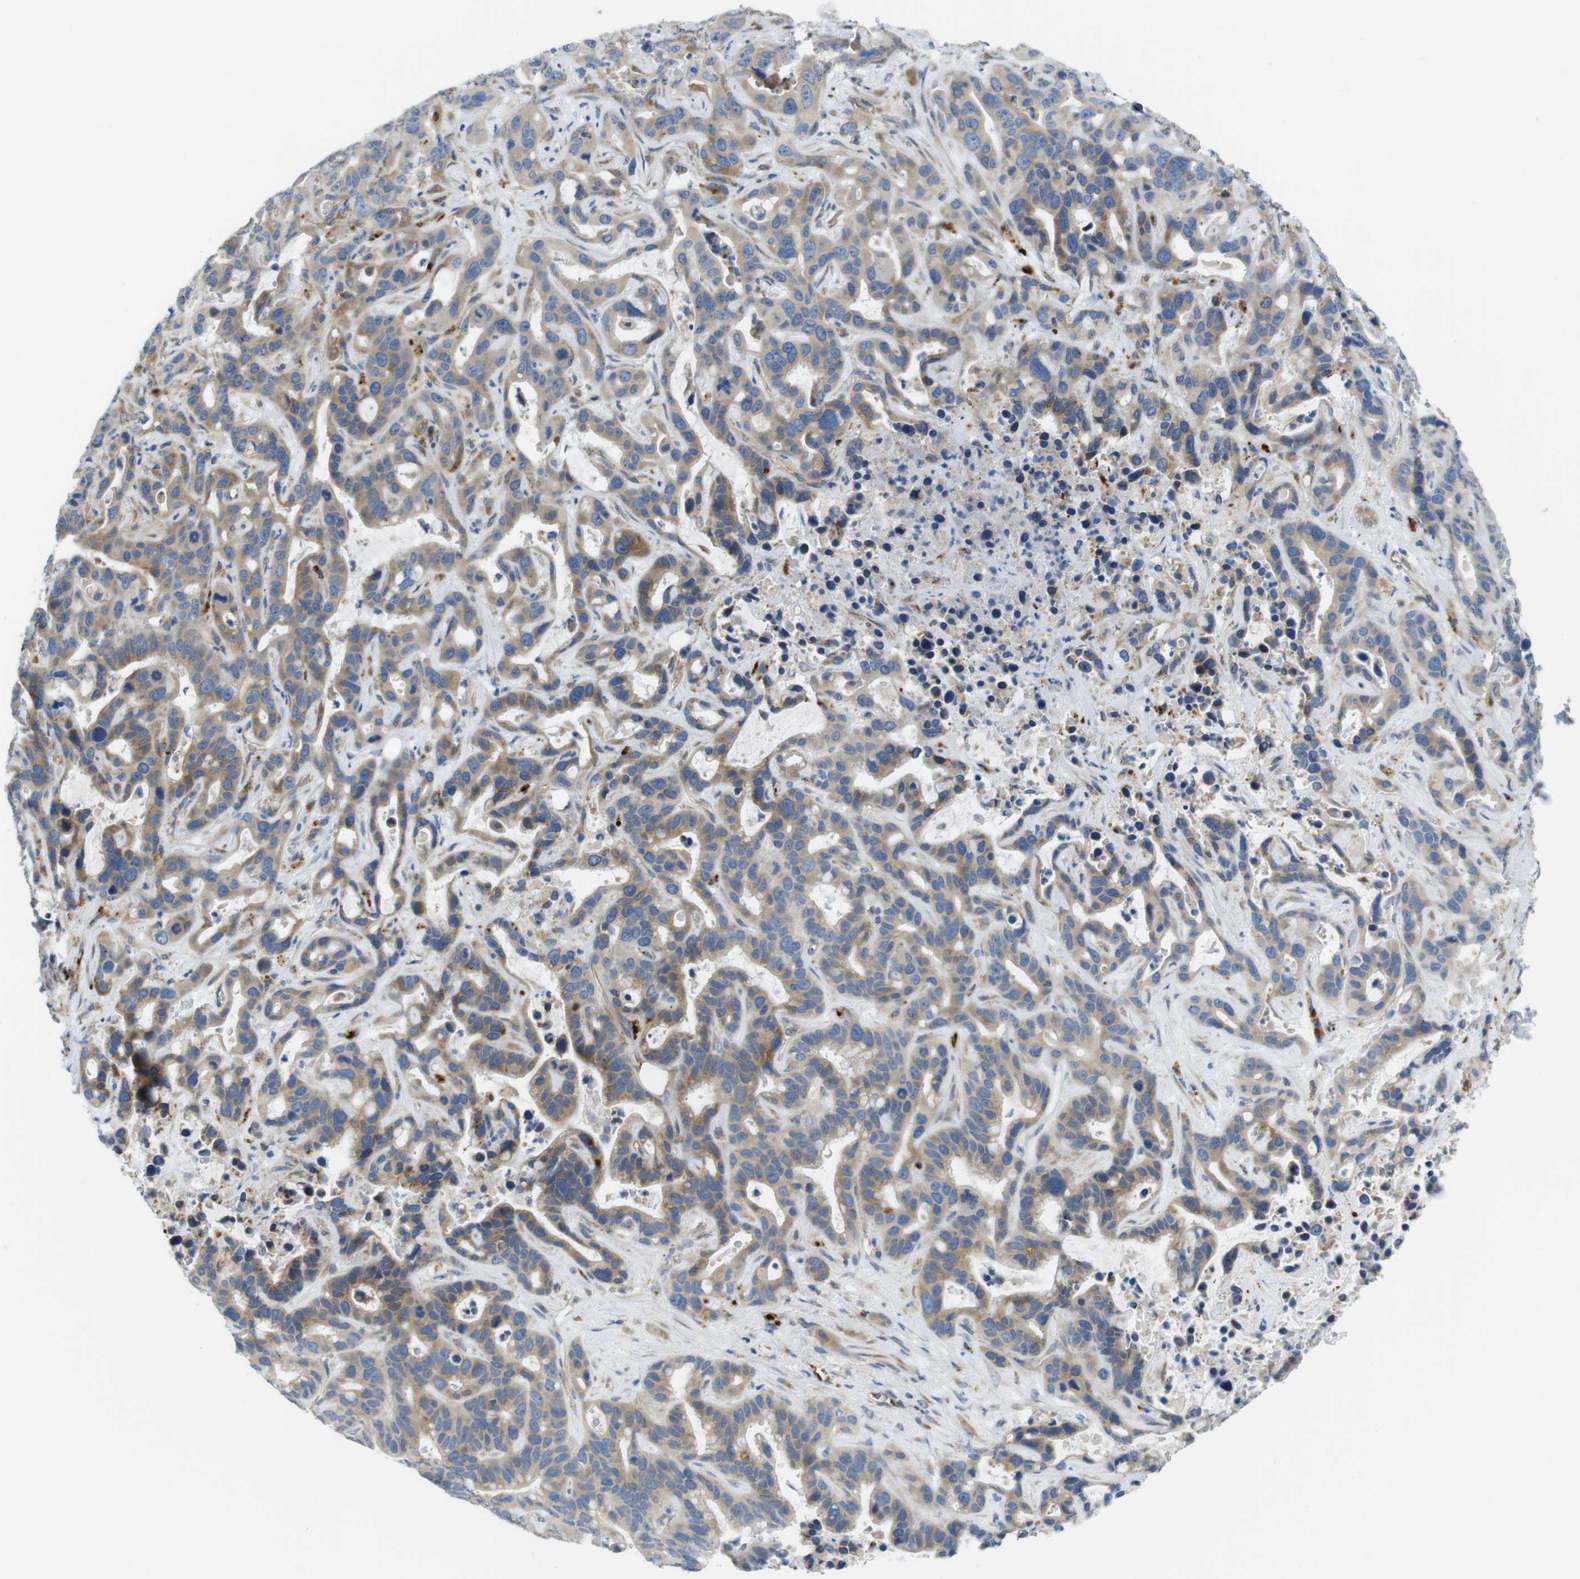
{"staining": {"intensity": "moderate", "quantity": ">75%", "location": "cytoplasmic/membranous"}, "tissue": "liver cancer", "cell_type": "Tumor cells", "image_type": "cancer", "snomed": [{"axis": "morphology", "description": "Cholangiocarcinoma"}, {"axis": "topography", "description": "Liver"}], "caption": "Immunohistochemistry of liver cancer shows medium levels of moderate cytoplasmic/membranous expression in about >75% of tumor cells.", "gene": "TMEM234", "patient": {"sex": "female", "age": 65}}